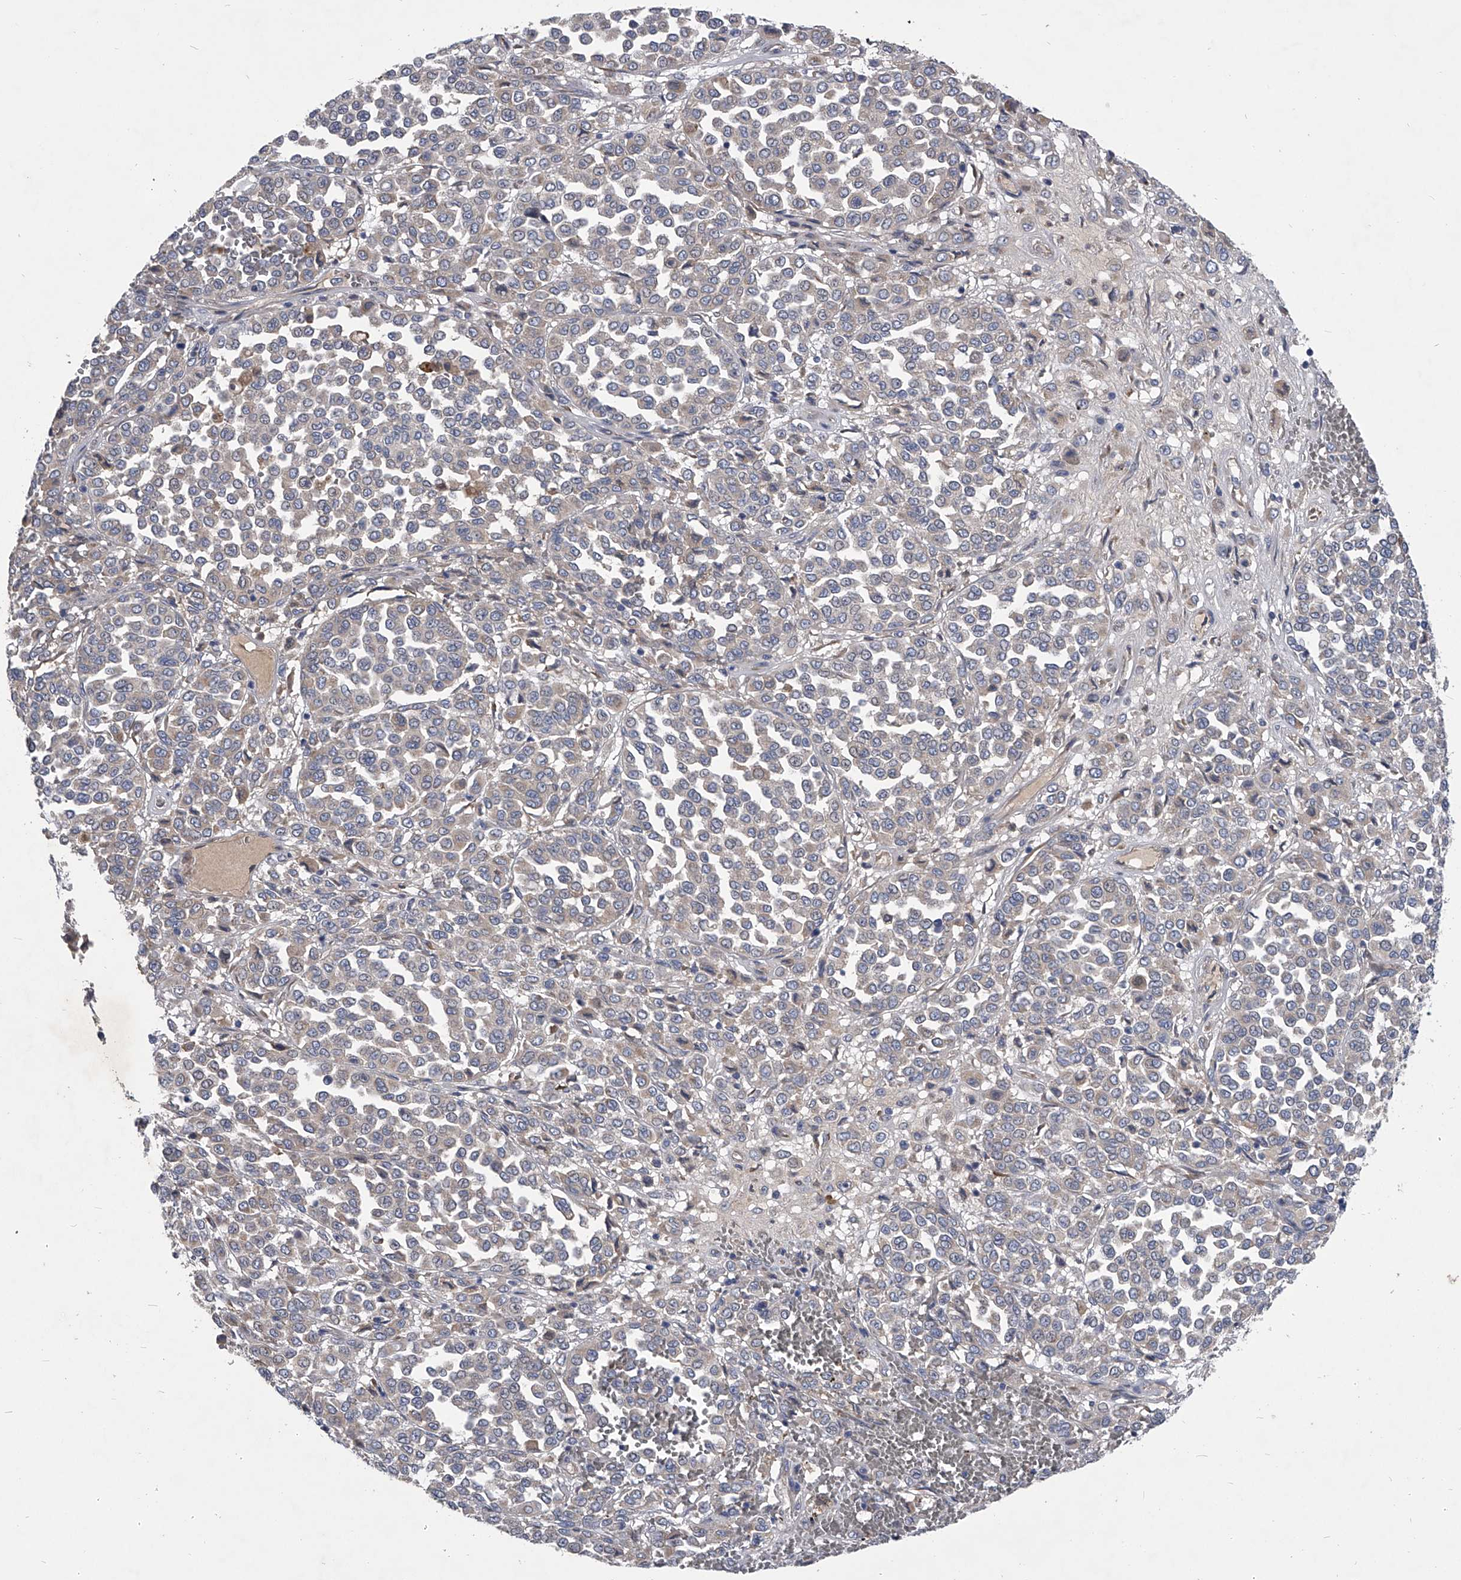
{"staining": {"intensity": "negative", "quantity": "none", "location": "none"}, "tissue": "melanoma", "cell_type": "Tumor cells", "image_type": "cancer", "snomed": [{"axis": "morphology", "description": "Malignant melanoma, Metastatic site"}, {"axis": "topography", "description": "Pancreas"}], "caption": "Tumor cells show no significant staining in melanoma.", "gene": "CCR4", "patient": {"sex": "female", "age": 30}}